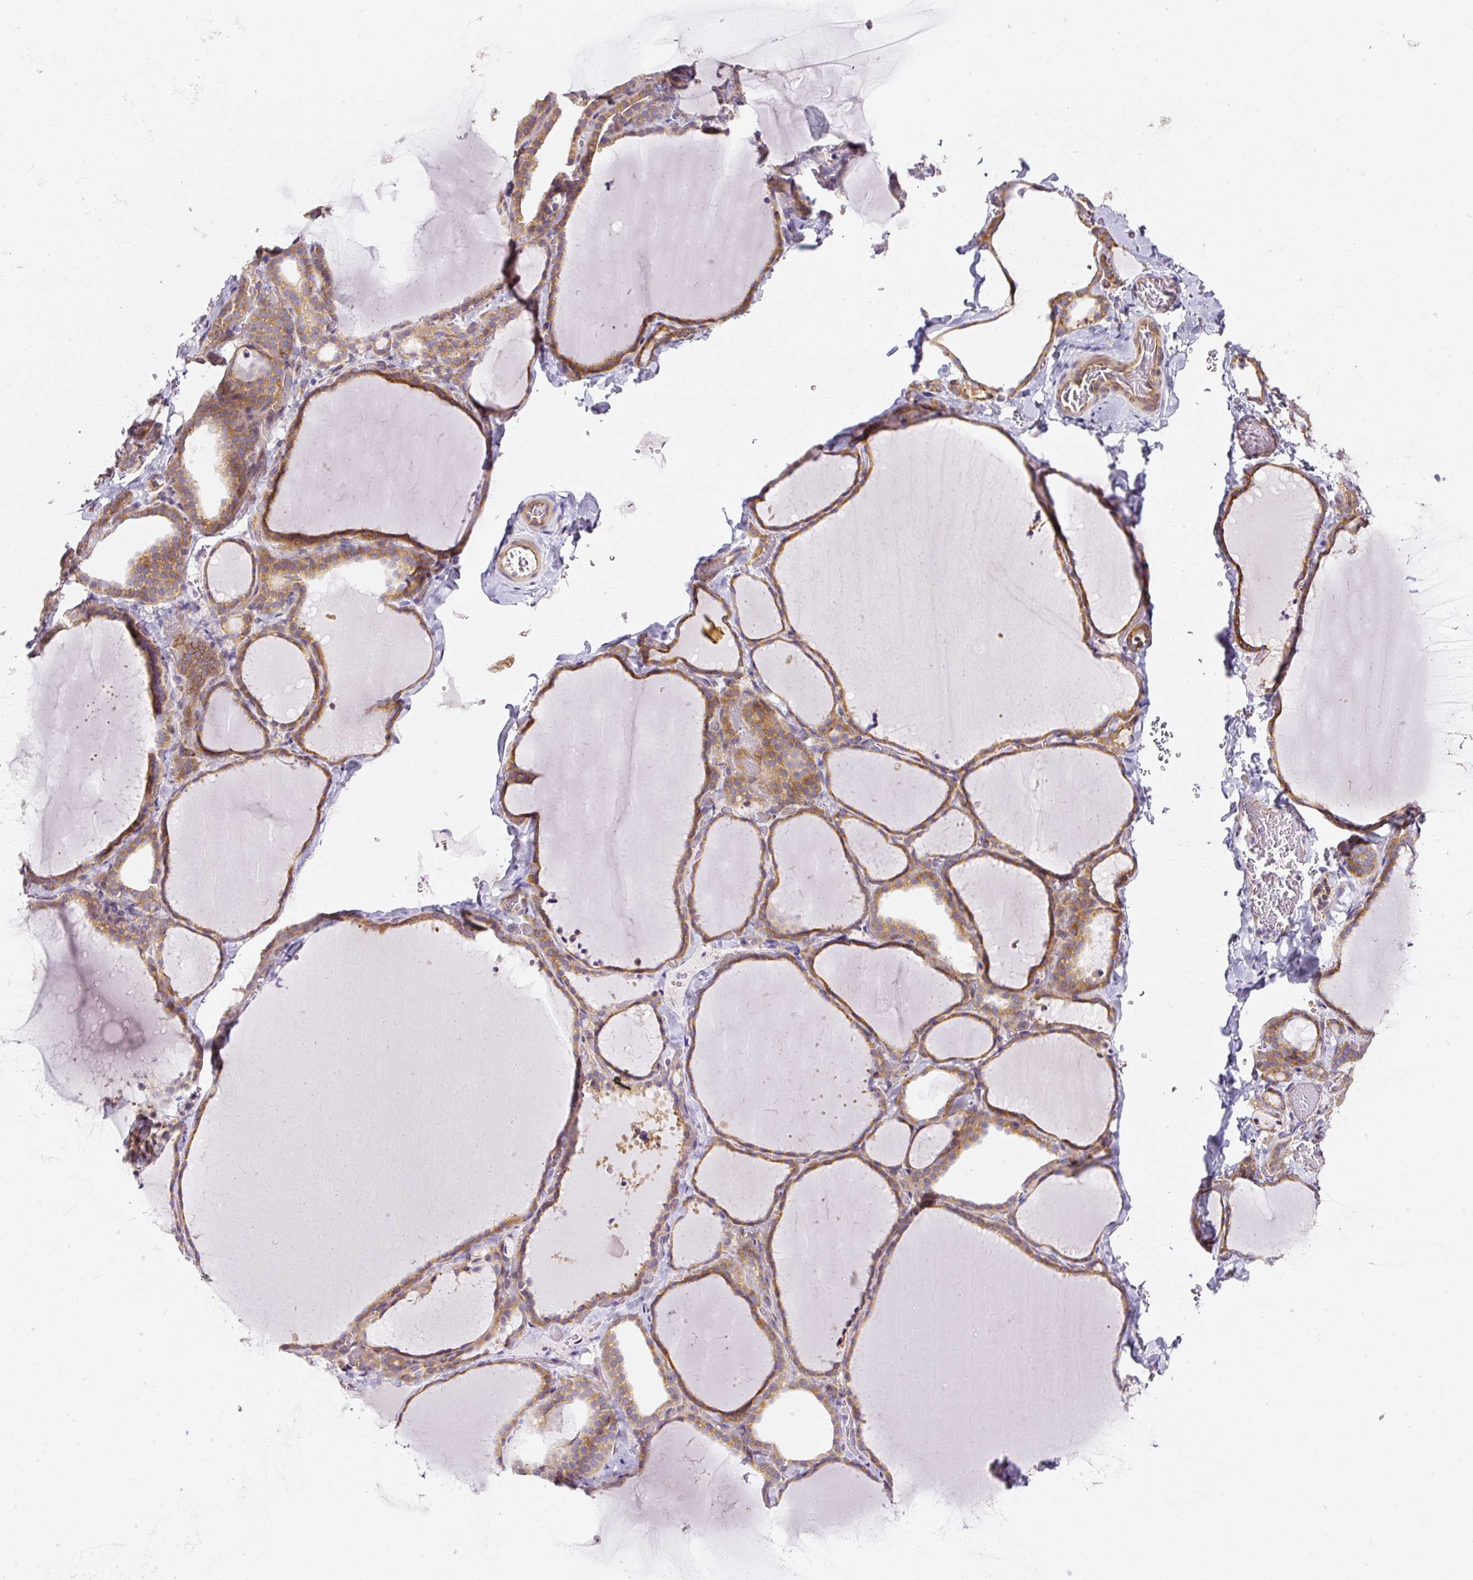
{"staining": {"intensity": "moderate", "quantity": ">75%", "location": "cytoplasmic/membranous"}, "tissue": "thyroid gland", "cell_type": "Glandular cells", "image_type": "normal", "snomed": [{"axis": "morphology", "description": "Normal tissue, NOS"}, {"axis": "topography", "description": "Thyroid gland"}], "caption": "Brown immunohistochemical staining in benign human thyroid gland reveals moderate cytoplasmic/membranous staining in about >75% of glandular cells.", "gene": "RPL10A", "patient": {"sex": "female", "age": 22}}